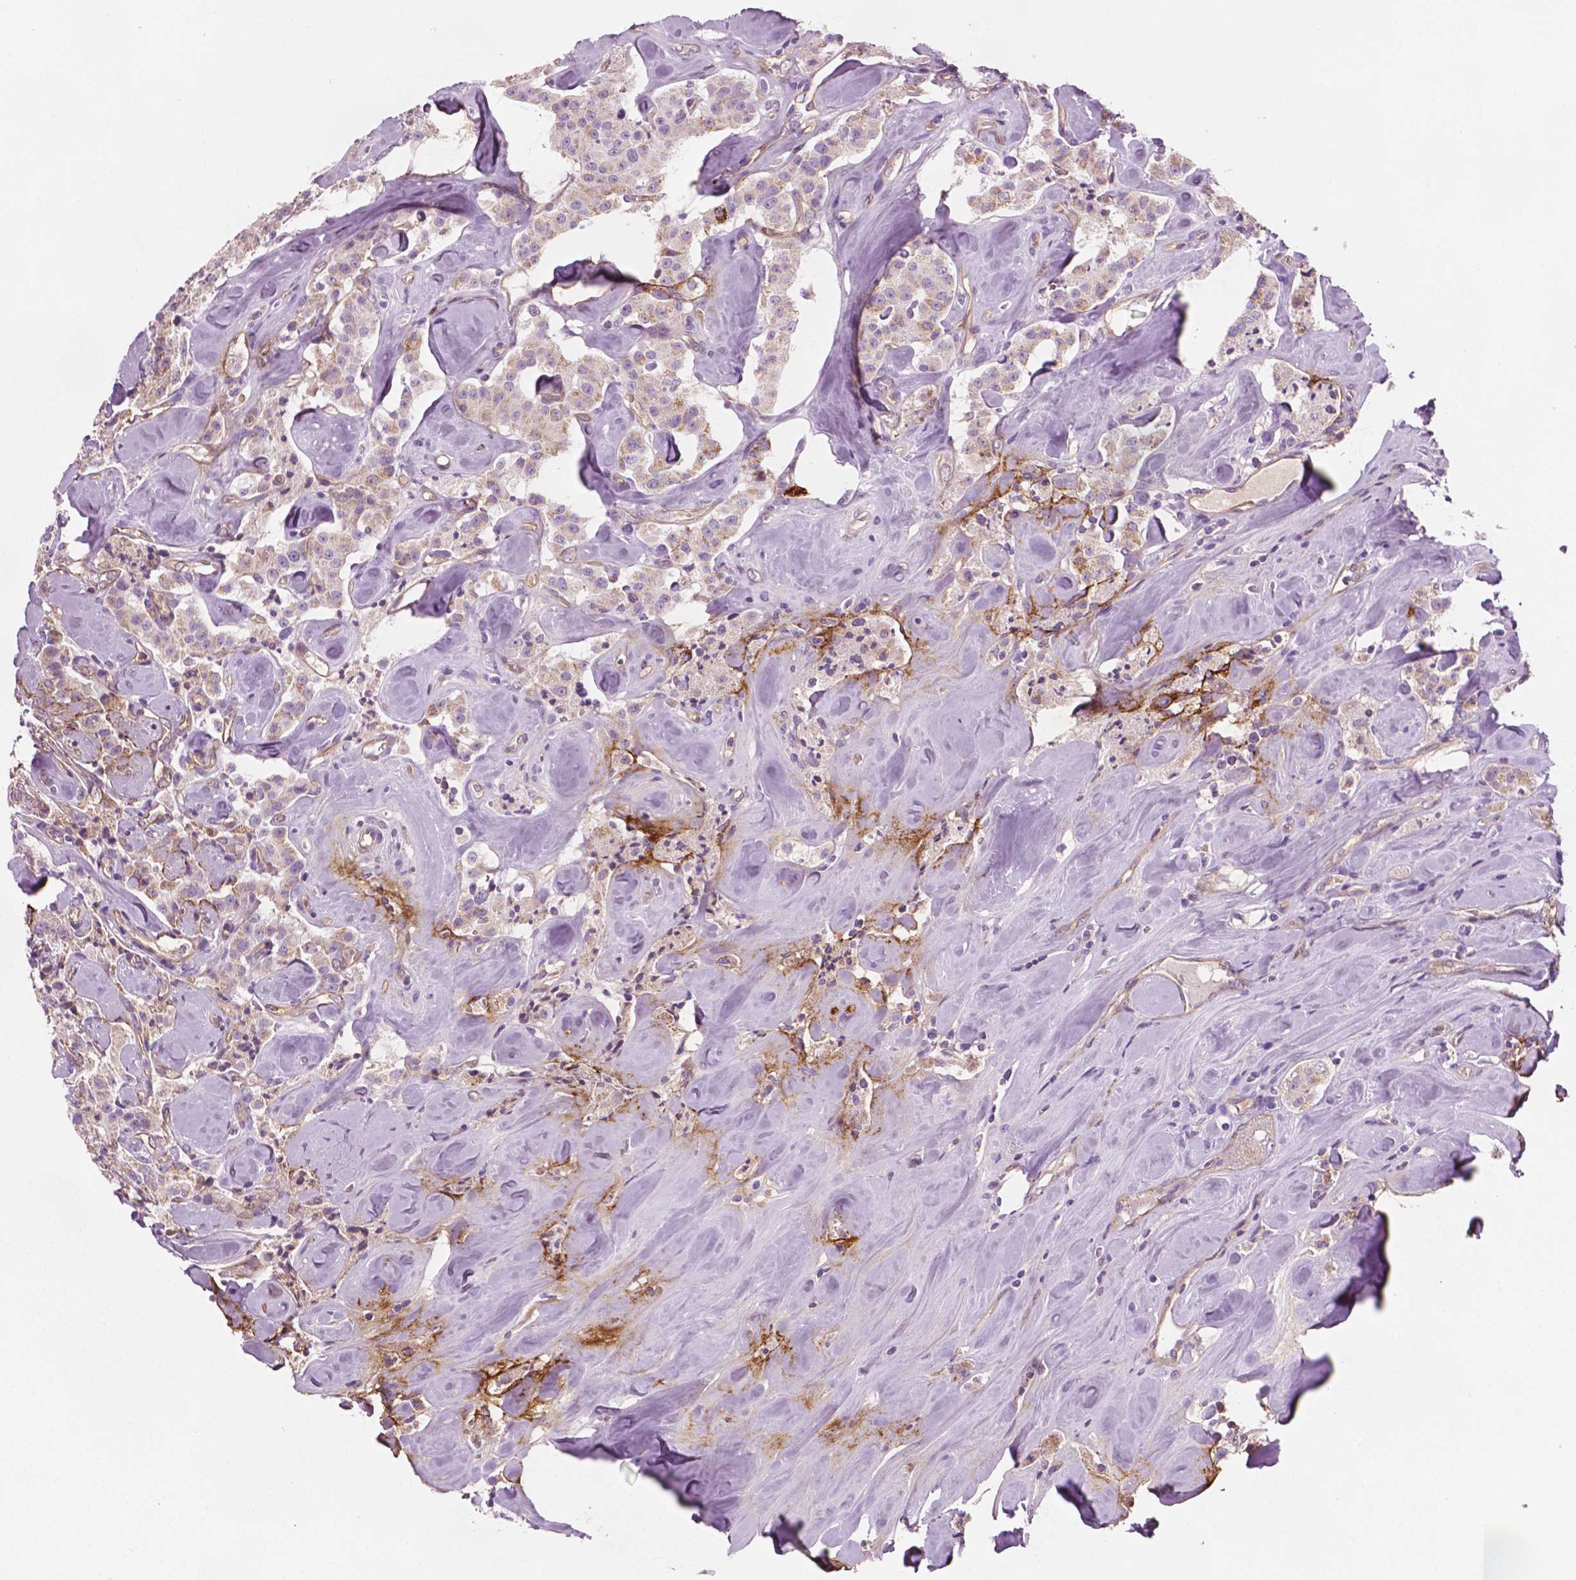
{"staining": {"intensity": "weak", "quantity": "<25%", "location": "cytoplasmic/membranous"}, "tissue": "carcinoid", "cell_type": "Tumor cells", "image_type": "cancer", "snomed": [{"axis": "morphology", "description": "Carcinoid, malignant, NOS"}, {"axis": "topography", "description": "Pancreas"}], "caption": "An image of carcinoid (malignant) stained for a protein displays no brown staining in tumor cells.", "gene": "PTX3", "patient": {"sex": "male", "age": 41}}